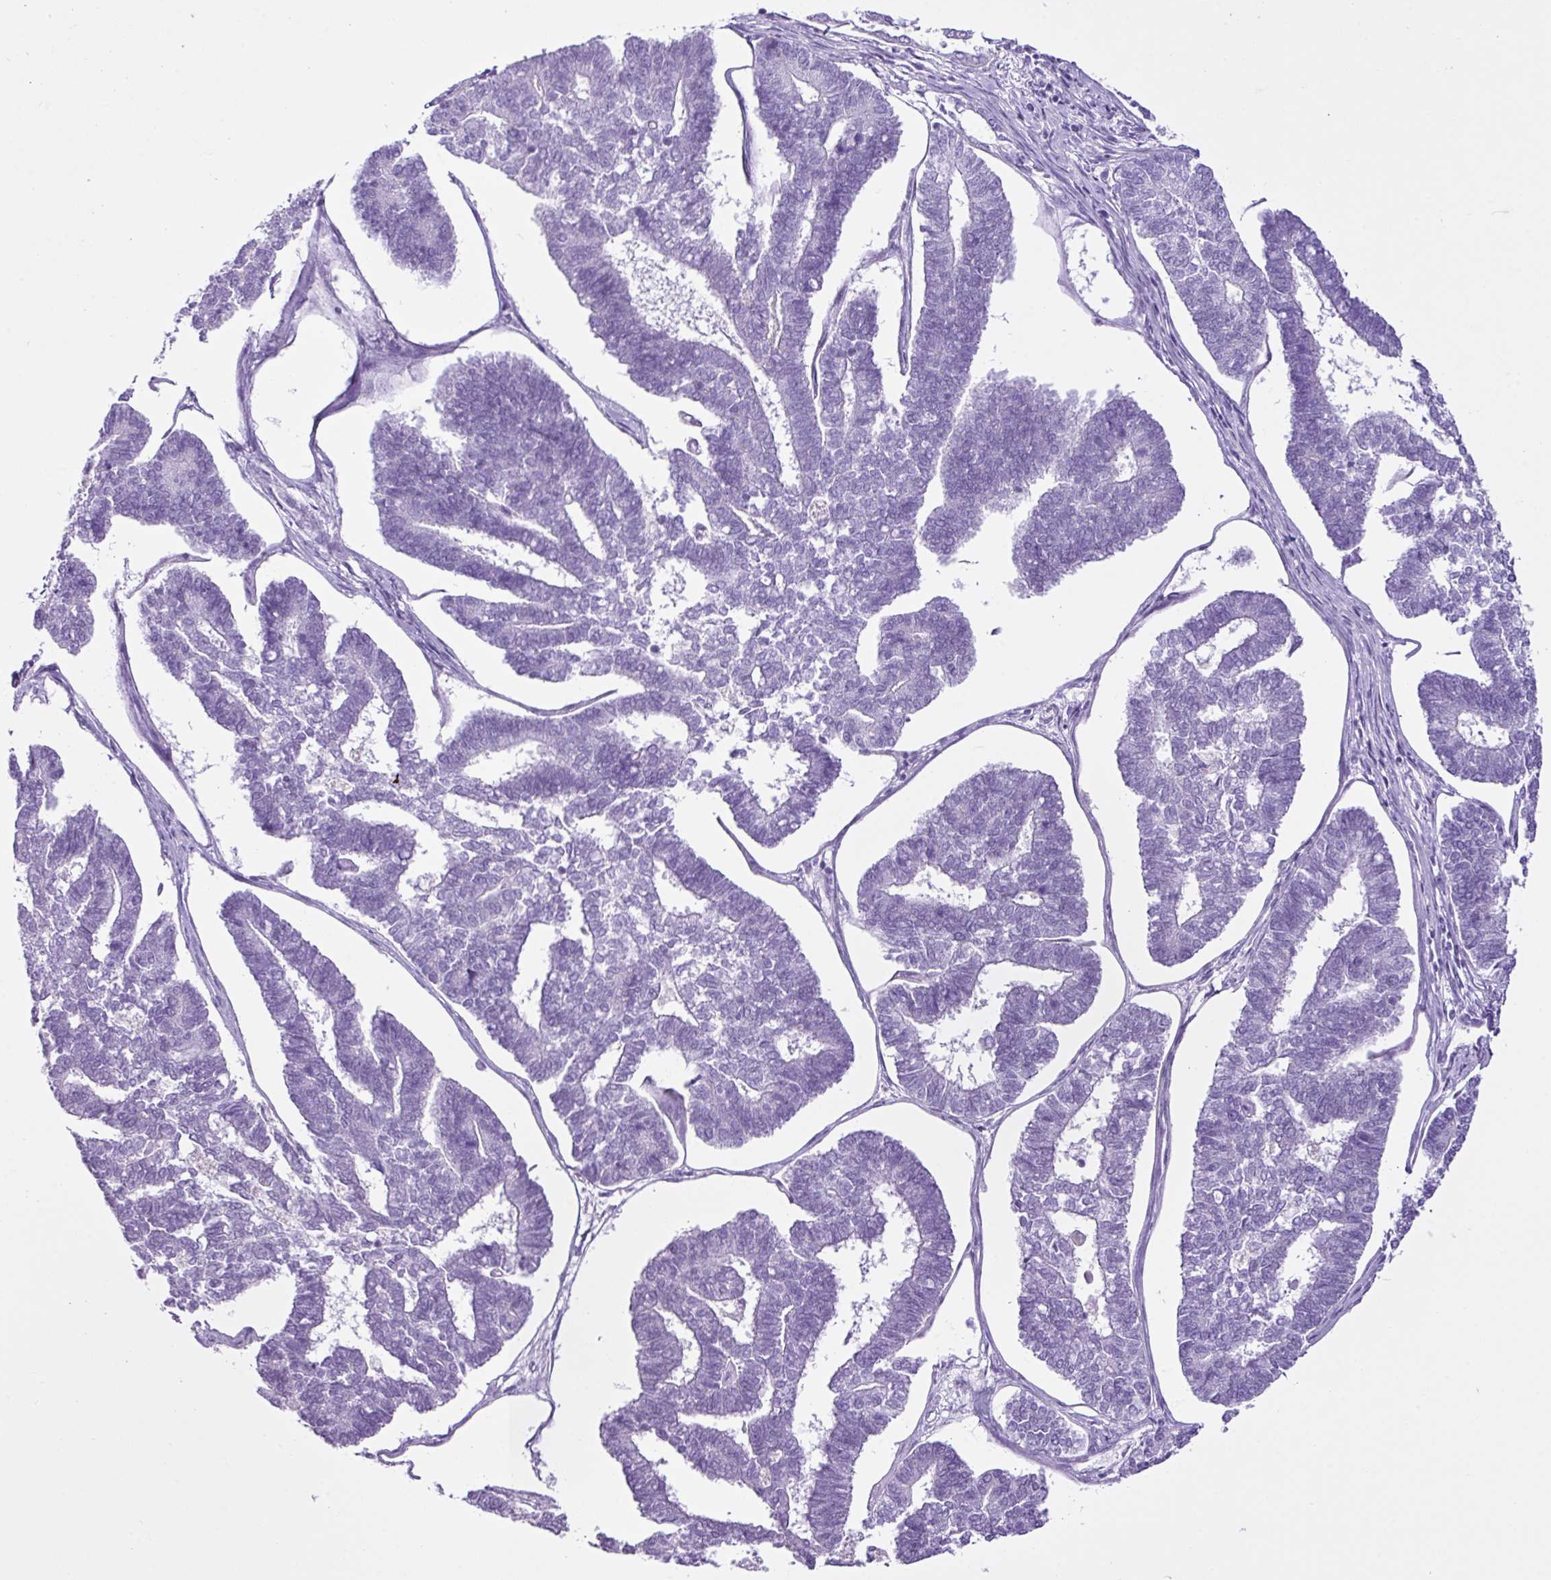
{"staining": {"intensity": "negative", "quantity": "none", "location": "none"}, "tissue": "endometrial cancer", "cell_type": "Tumor cells", "image_type": "cancer", "snomed": [{"axis": "morphology", "description": "Adenocarcinoma, NOS"}, {"axis": "topography", "description": "Endometrium"}], "caption": "This is an immunohistochemistry histopathology image of endometrial cancer. There is no staining in tumor cells.", "gene": "LILRB4", "patient": {"sex": "female", "age": 70}}